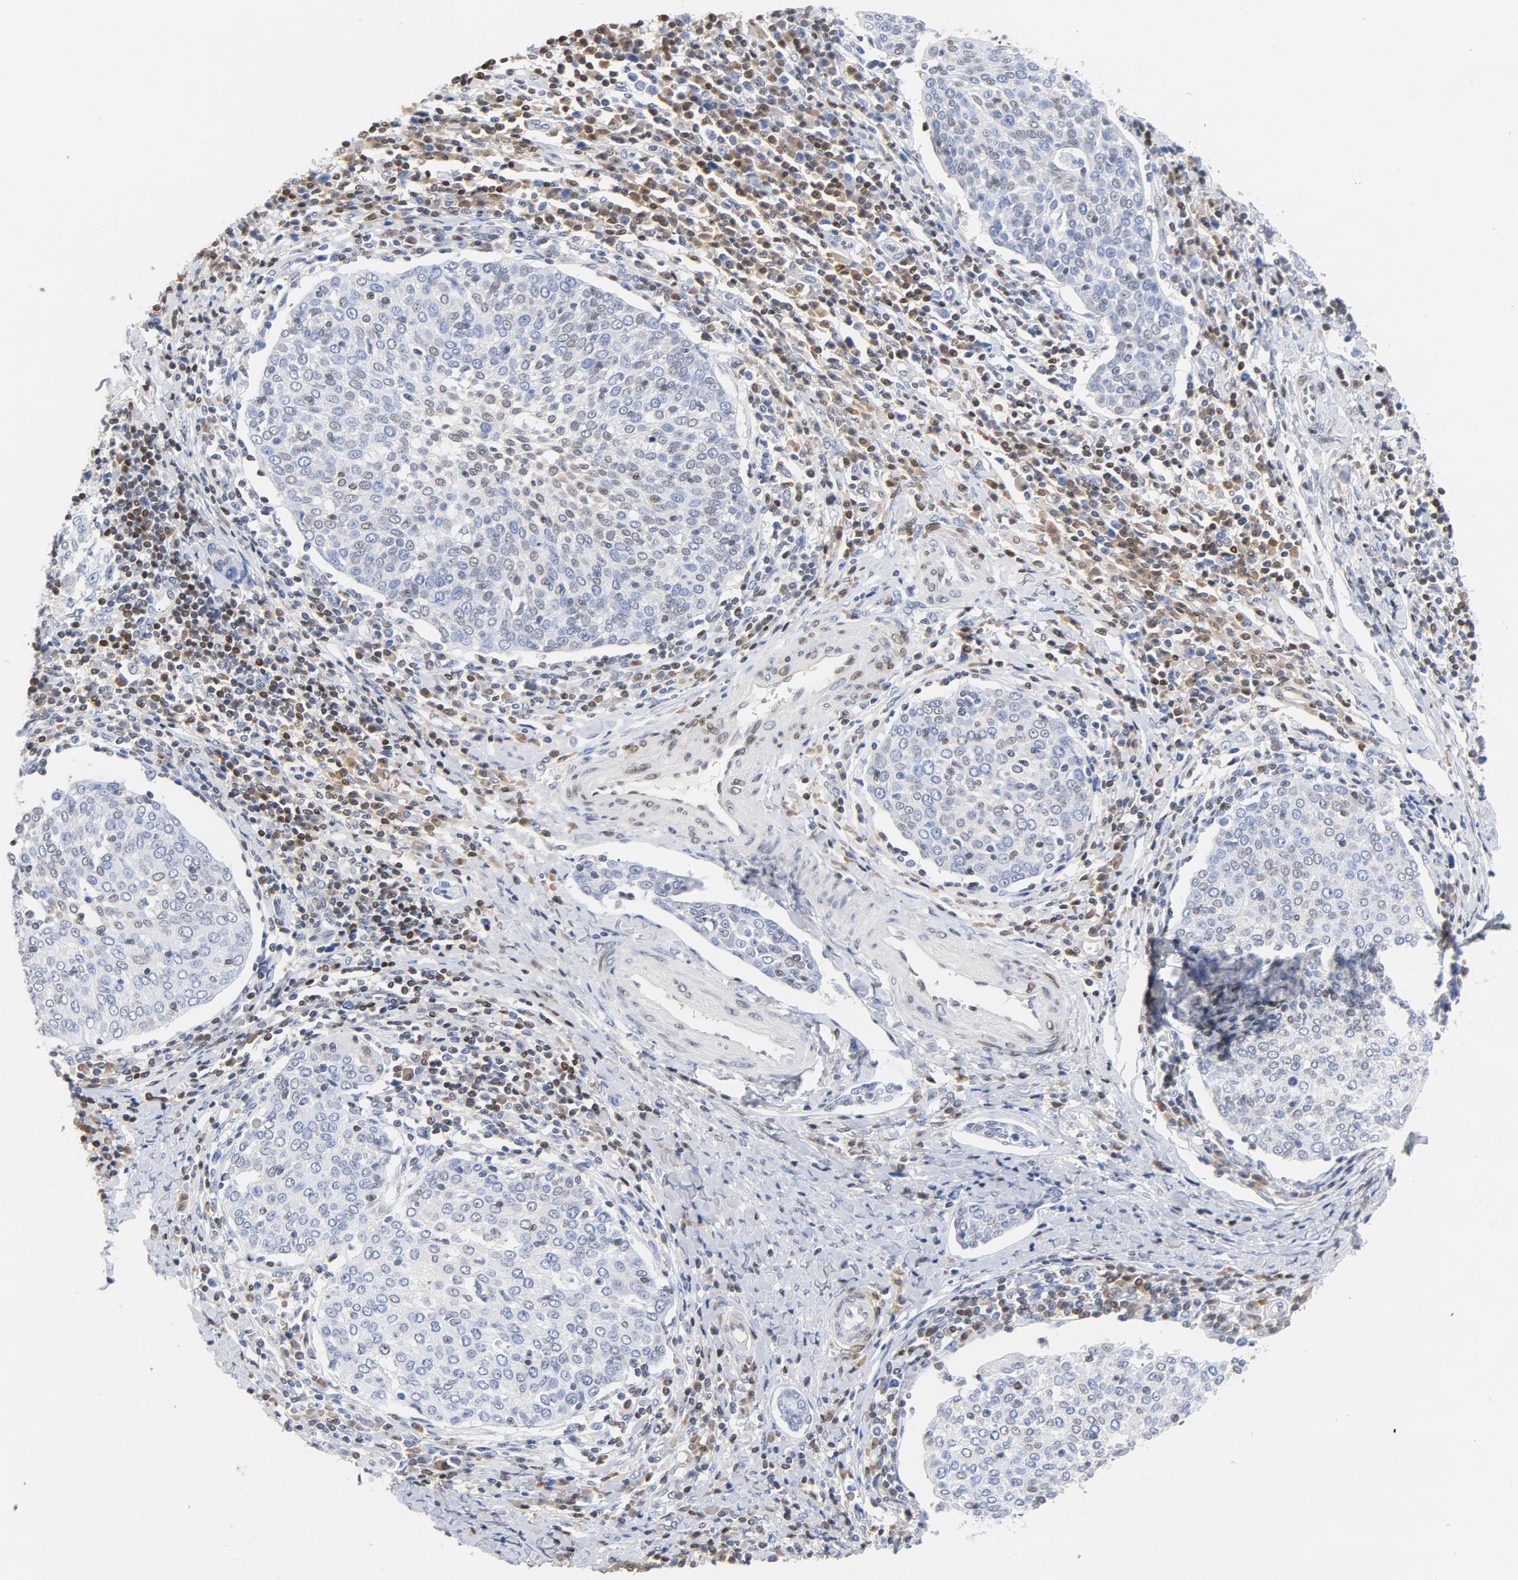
{"staining": {"intensity": "weak", "quantity": "<25%", "location": "nuclear"}, "tissue": "cervical cancer", "cell_type": "Tumor cells", "image_type": "cancer", "snomed": [{"axis": "morphology", "description": "Squamous cell carcinoma, NOS"}, {"axis": "topography", "description": "Cervix"}], "caption": "High power microscopy photomicrograph of an IHC micrograph of cervical squamous cell carcinoma, revealing no significant expression in tumor cells.", "gene": "CDKN1B", "patient": {"sex": "female", "age": 40}}